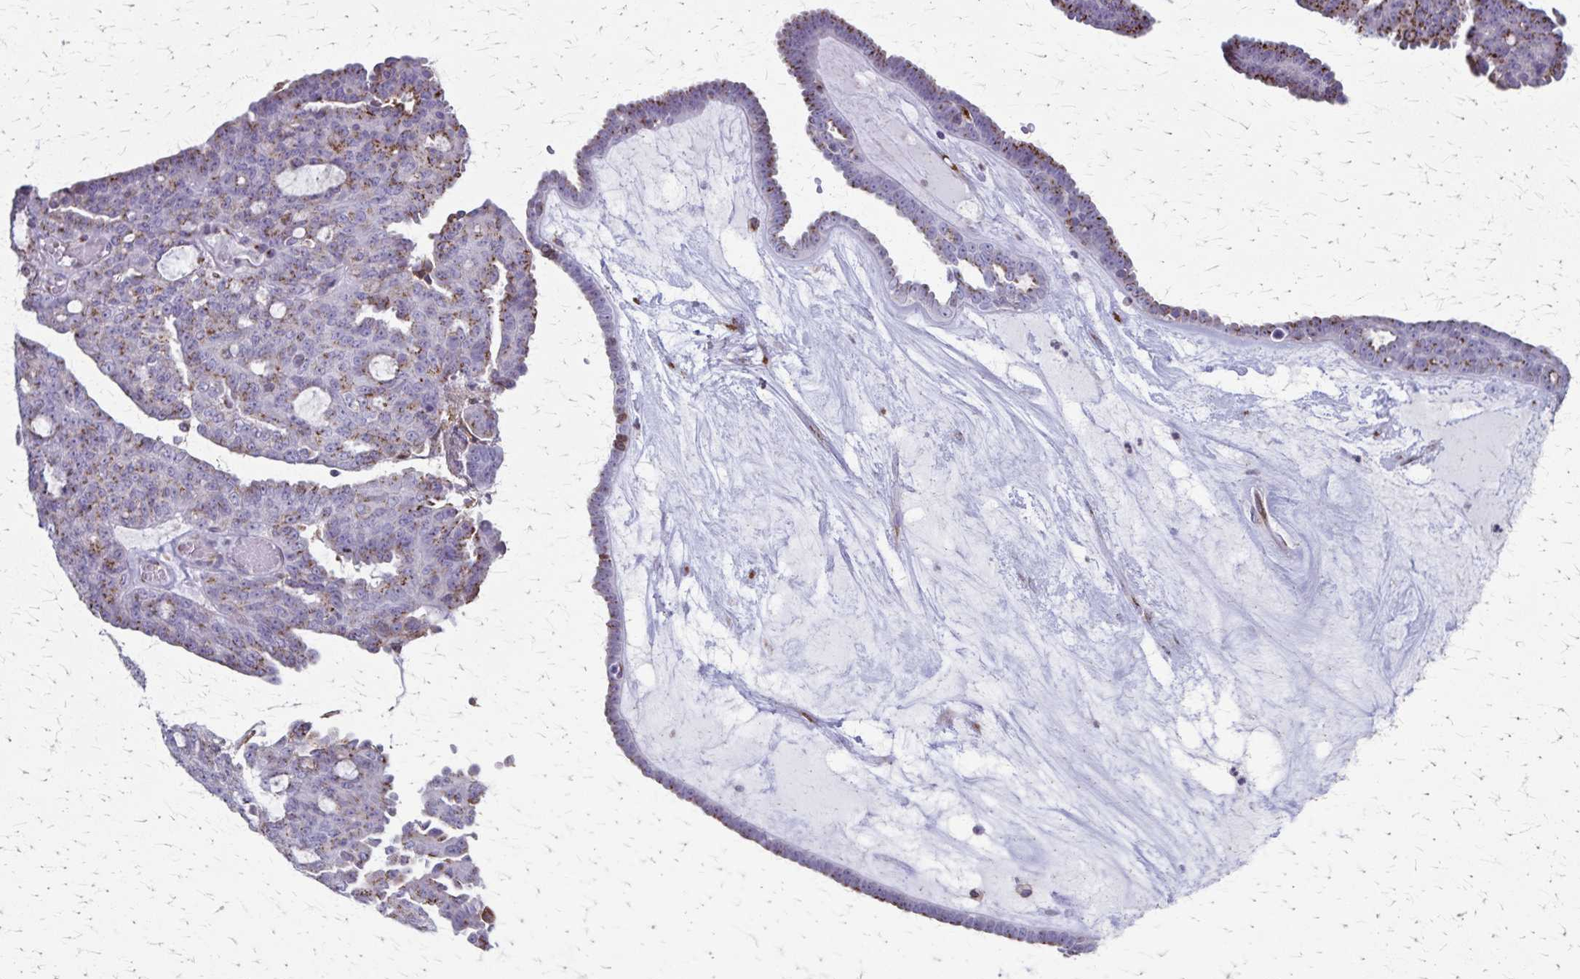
{"staining": {"intensity": "moderate", "quantity": "<25%", "location": "cytoplasmic/membranous"}, "tissue": "ovarian cancer", "cell_type": "Tumor cells", "image_type": "cancer", "snomed": [{"axis": "morphology", "description": "Cystadenocarcinoma, serous, NOS"}, {"axis": "topography", "description": "Ovary"}], "caption": "Protein staining reveals moderate cytoplasmic/membranous staining in about <25% of tumor cells in ovarian cancer.", "gene": "MCFD2", "patient": {"sex": "female", "age": 71}}